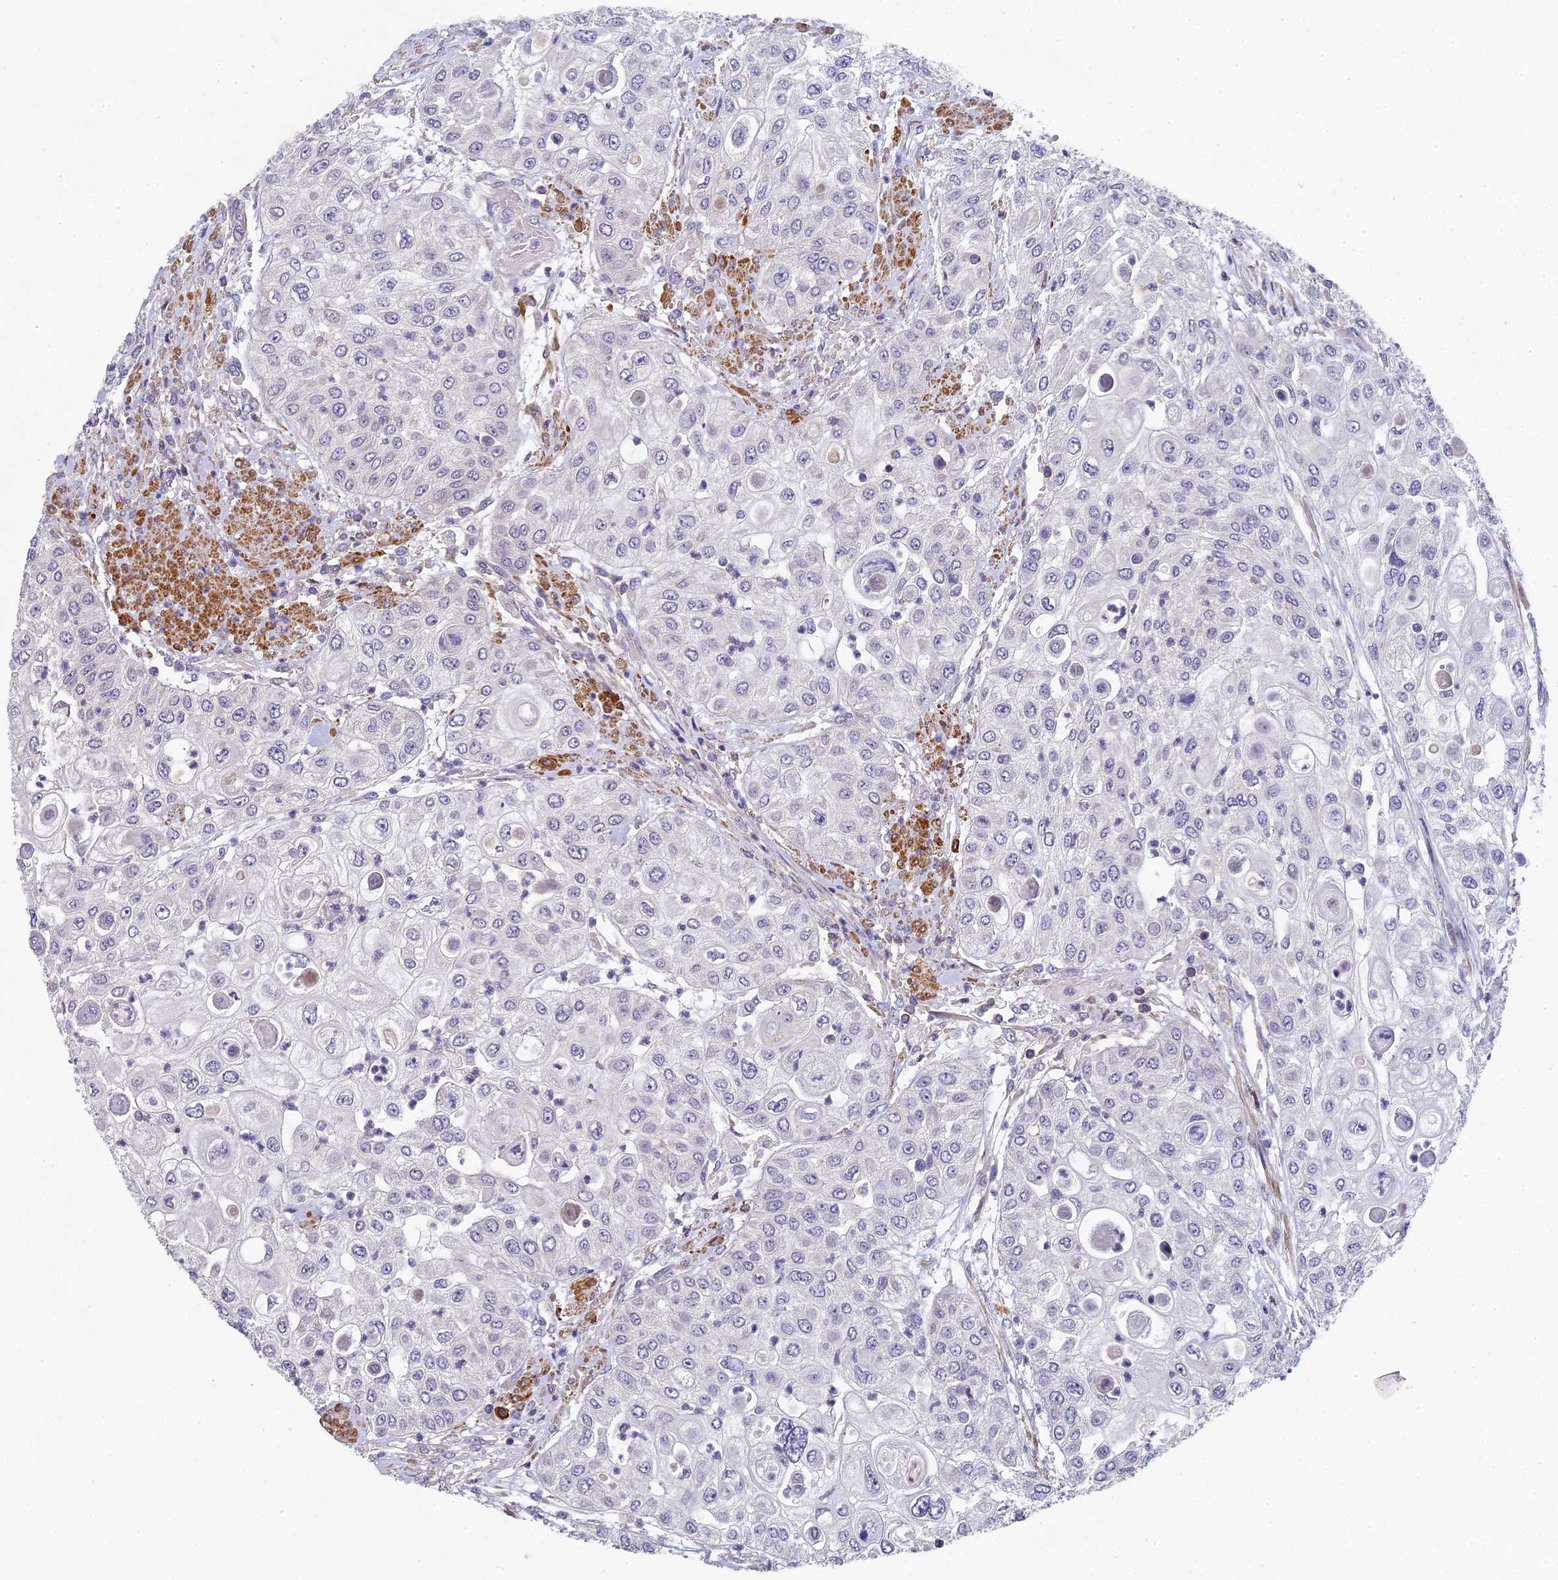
{"staining": {"intensity": "negative", "quantity": "none", "location": "none"}, "tissue": "urothelial cancer", "cell_type": "Tumor cells", "image_type": "cancer", "snomed": [{"axis": "morphology", "description": "Urothelial carcinoma, High grade"}, {"axis": "topography", "description": "Urinary bladder"}], "caption": "The immunohistochemistry photomicrograph has no significant positivity in tumor cells of urothelial cancer tissue.", "gene": "DIXDC1", "patient": {"sex": "female", "age": 79}}